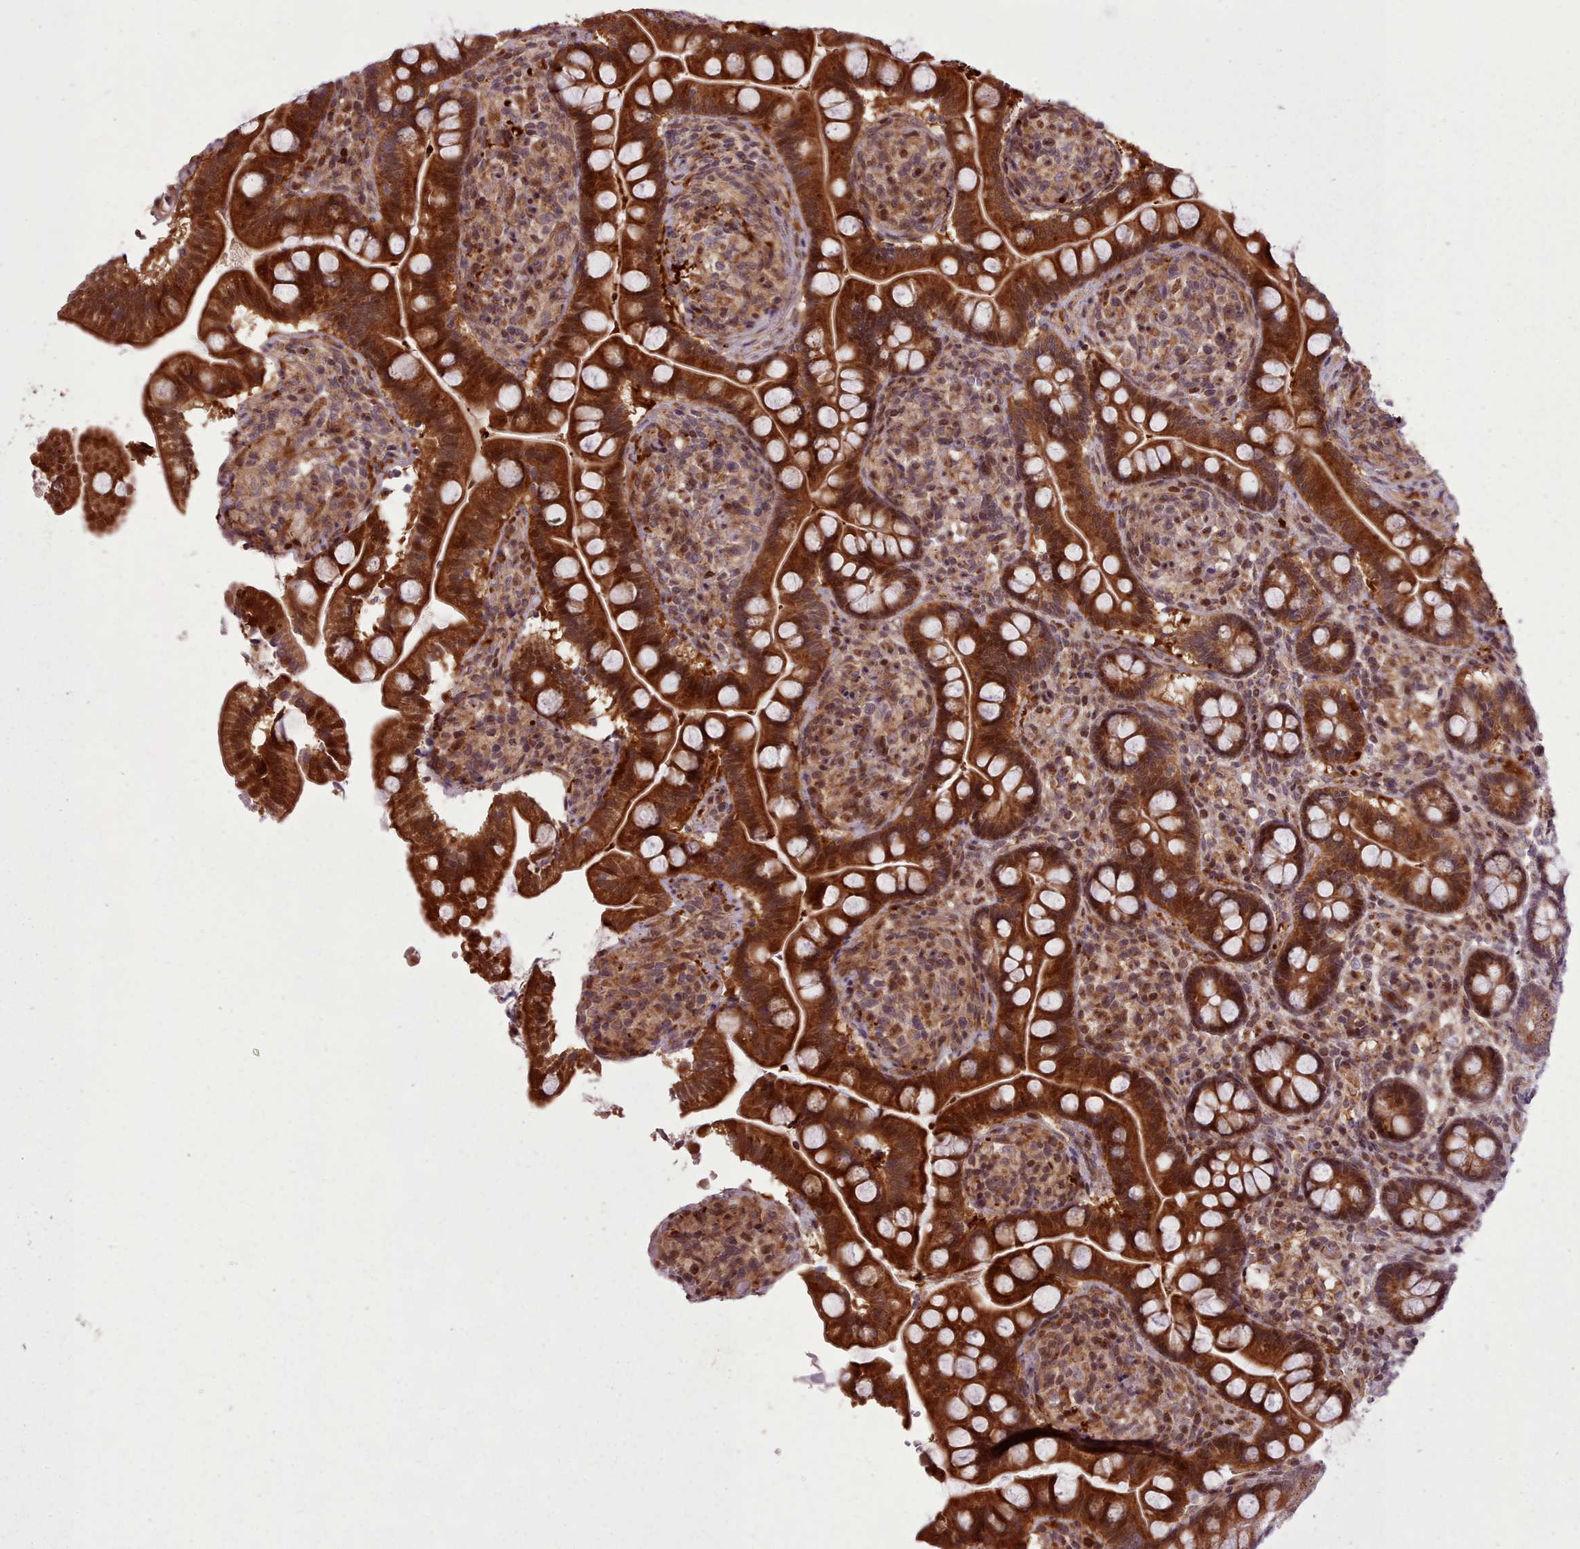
{"staining": {"intensity": "strong", "quantity": ">75%", "location": "cytoplasmic/membranous,nuclear"}, "tissue": "small intestine", "cell_type": "Glandular cells", "image_type": "normal", "snomed": [{"axis": "morphology", "description": "Normal tissue, NOS"}, {"axis": "topography", "description": "Small intestine"}], "caption": "Immunohistochemistry of unremarkable small intestine exhibits high levels of strong cytoplasmic/membranous,nuclear positivity in about >75% of glandular cells. The protein of interest is stained brown, and the nuclei are stained in blue (DAB (3,3'-diaminobenzidine) IHC with brightfield microscopy, high magnification).", "gene": "NLRP7", "patient": {"sex": "female", "age": 64}}